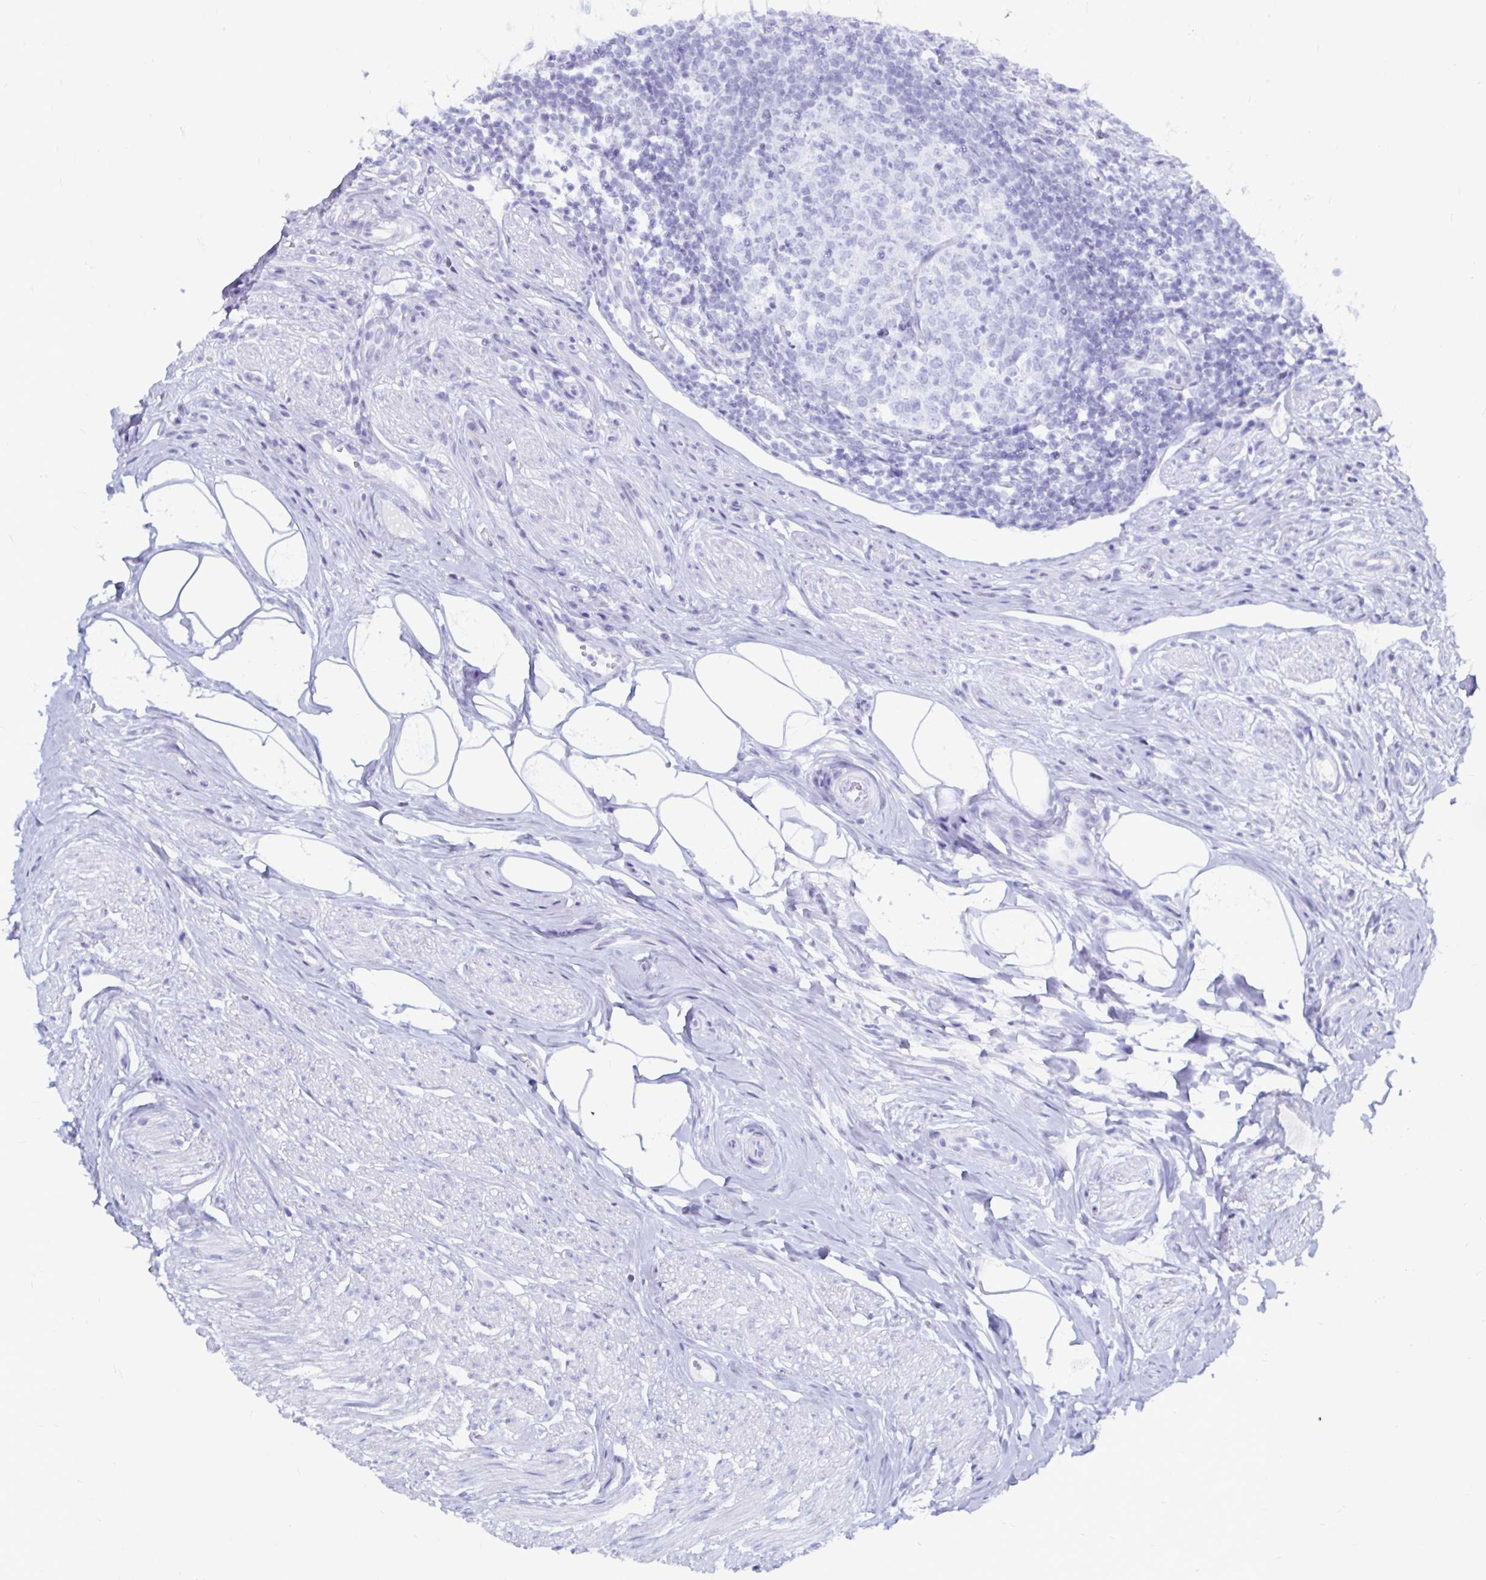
{"staining": {"intensity": "negative", "quantity": "none", "location": "none"}, "tissue": "appendix", "cell_type": "Glandular cells", "image_type": "normal", "snomed": [{"axis": "morphology", "description": "Normal tissue, NOS"}, {"axis": "topography", "description": "Appendix"}], "caption": "Immunohistochemical staining of normal human appendix shows no significant staining in glandular cells.", "gene": "LUZP4", "patient": {"sex": "female", "age": 56}}